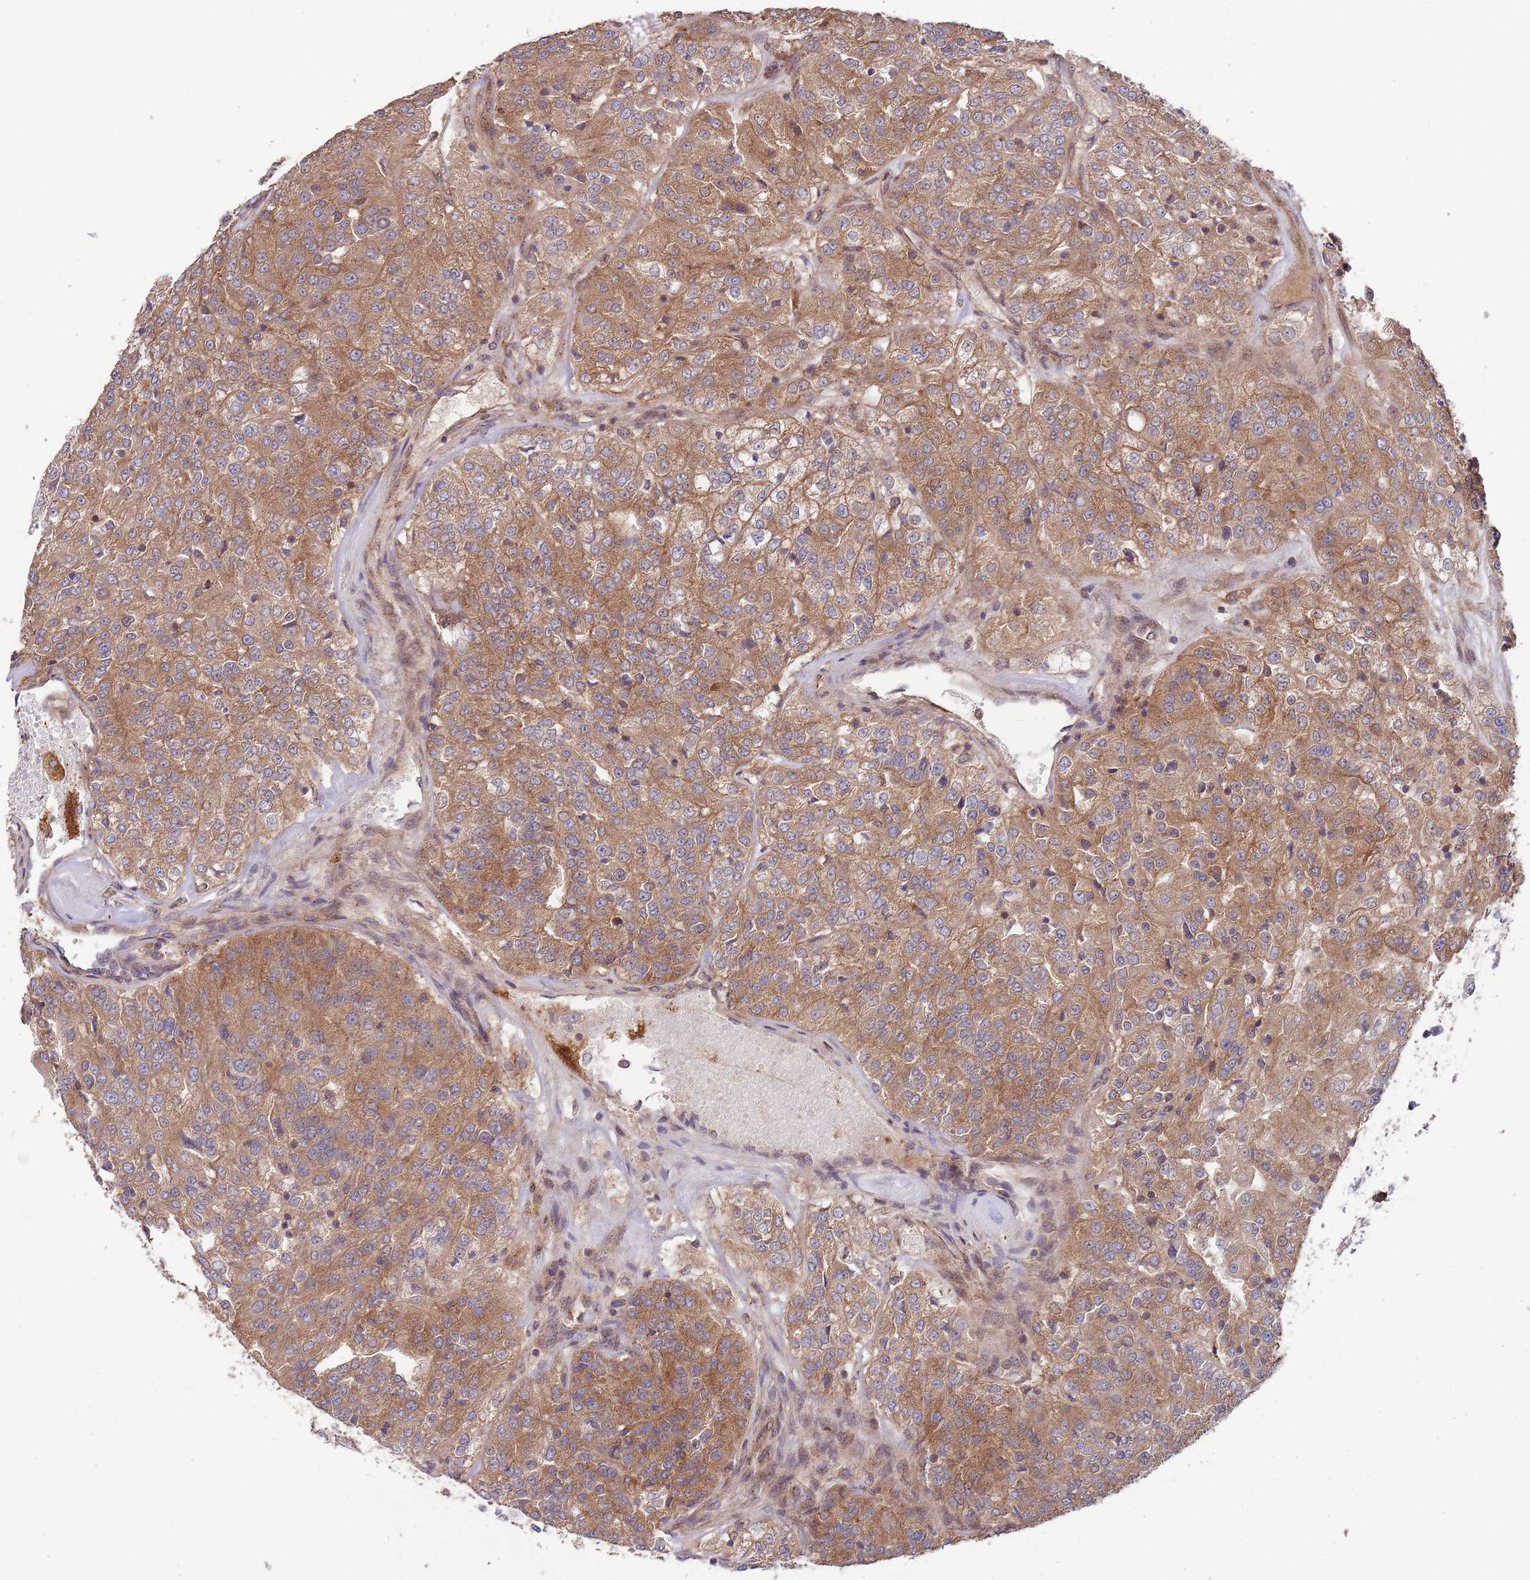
{"staining": {"intensity": "moderate", "quantity": ">75%", "location": "cytoplasmic/membranous"}, "tissue": "renal cancer", "cell_type": "Tumor cells", "image_type": "cancer", "snomed": [{"axis": "morphology", "description": "Adenocarcinoma, NOS"}, {"axis": "topography", "description": "Kidney"}], "caption": "The histopathology image reveals immunohistochemical staining of renal cancer. There is moderate cytoplasmic/membranous expression is present in about >75% of tumor cells. The protein of interest is shown in brown color, while the nuclei are stained blue.", "gene": "RNF19B", "patient": {"sex": "female", "age": 63}}